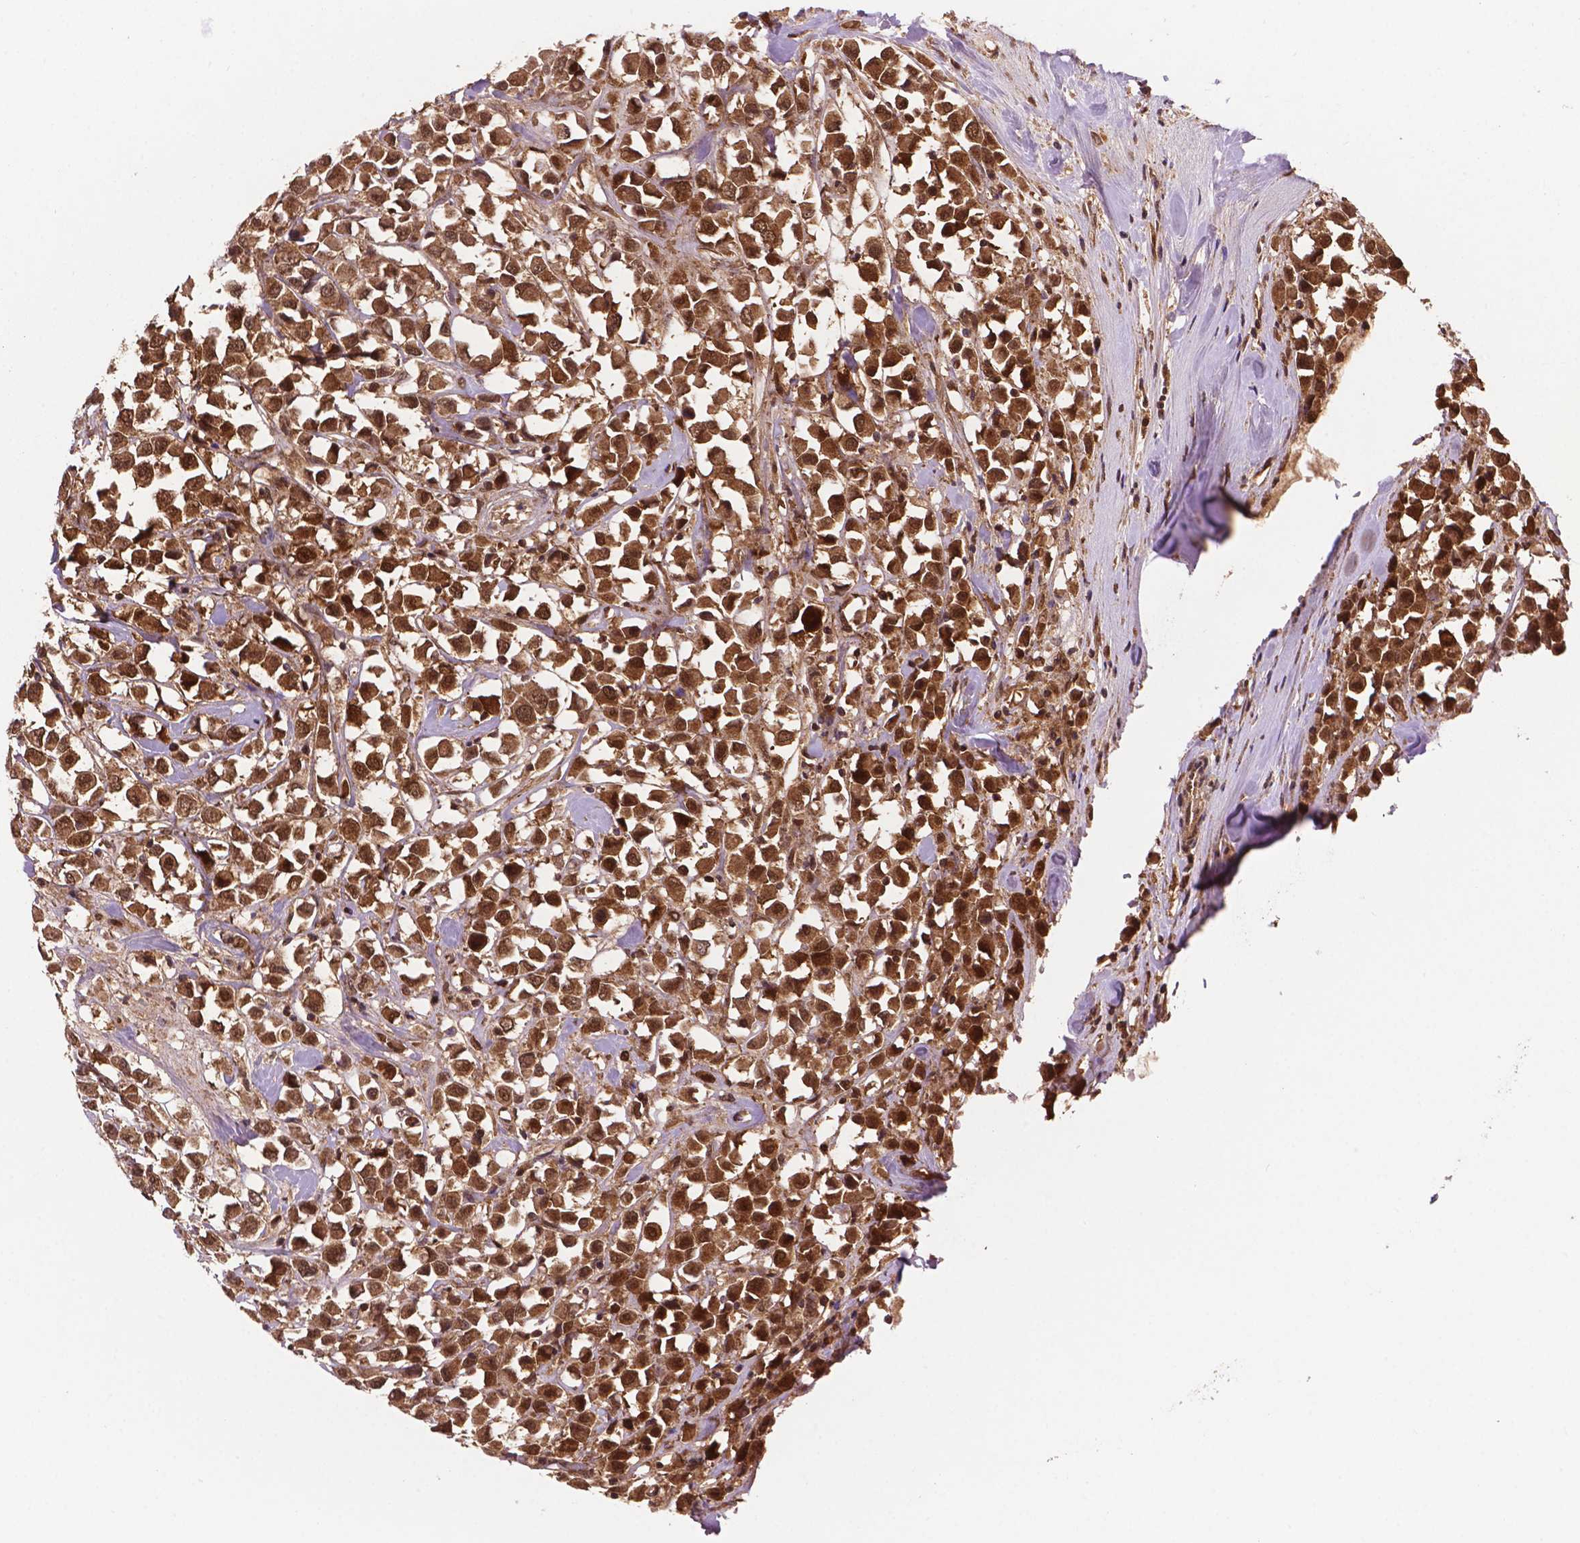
{"staining": {"intensity": "moderate", "quantity": ">75%", "location": "cytoplasmic/membranous,nuclear"}, "tissue": "breast cancer", "cell_type": "Tumor cells", "image_type": "cancer", "snomed": [{"axis": "morphology", "description": "Duct carcinoma"}, {"axis": "topography", "description": "Breast"}], "caption": "Moderate cytoplasmic/membranous and nuclear positivity for a protein is identified in approximately >75% of tumor cells of breast cancer (invasive ductal carcinoma) using immunohistochemistry (IHC).", "gene": "UBE2L6", "patient": {"sex": "female", "age": 61}}